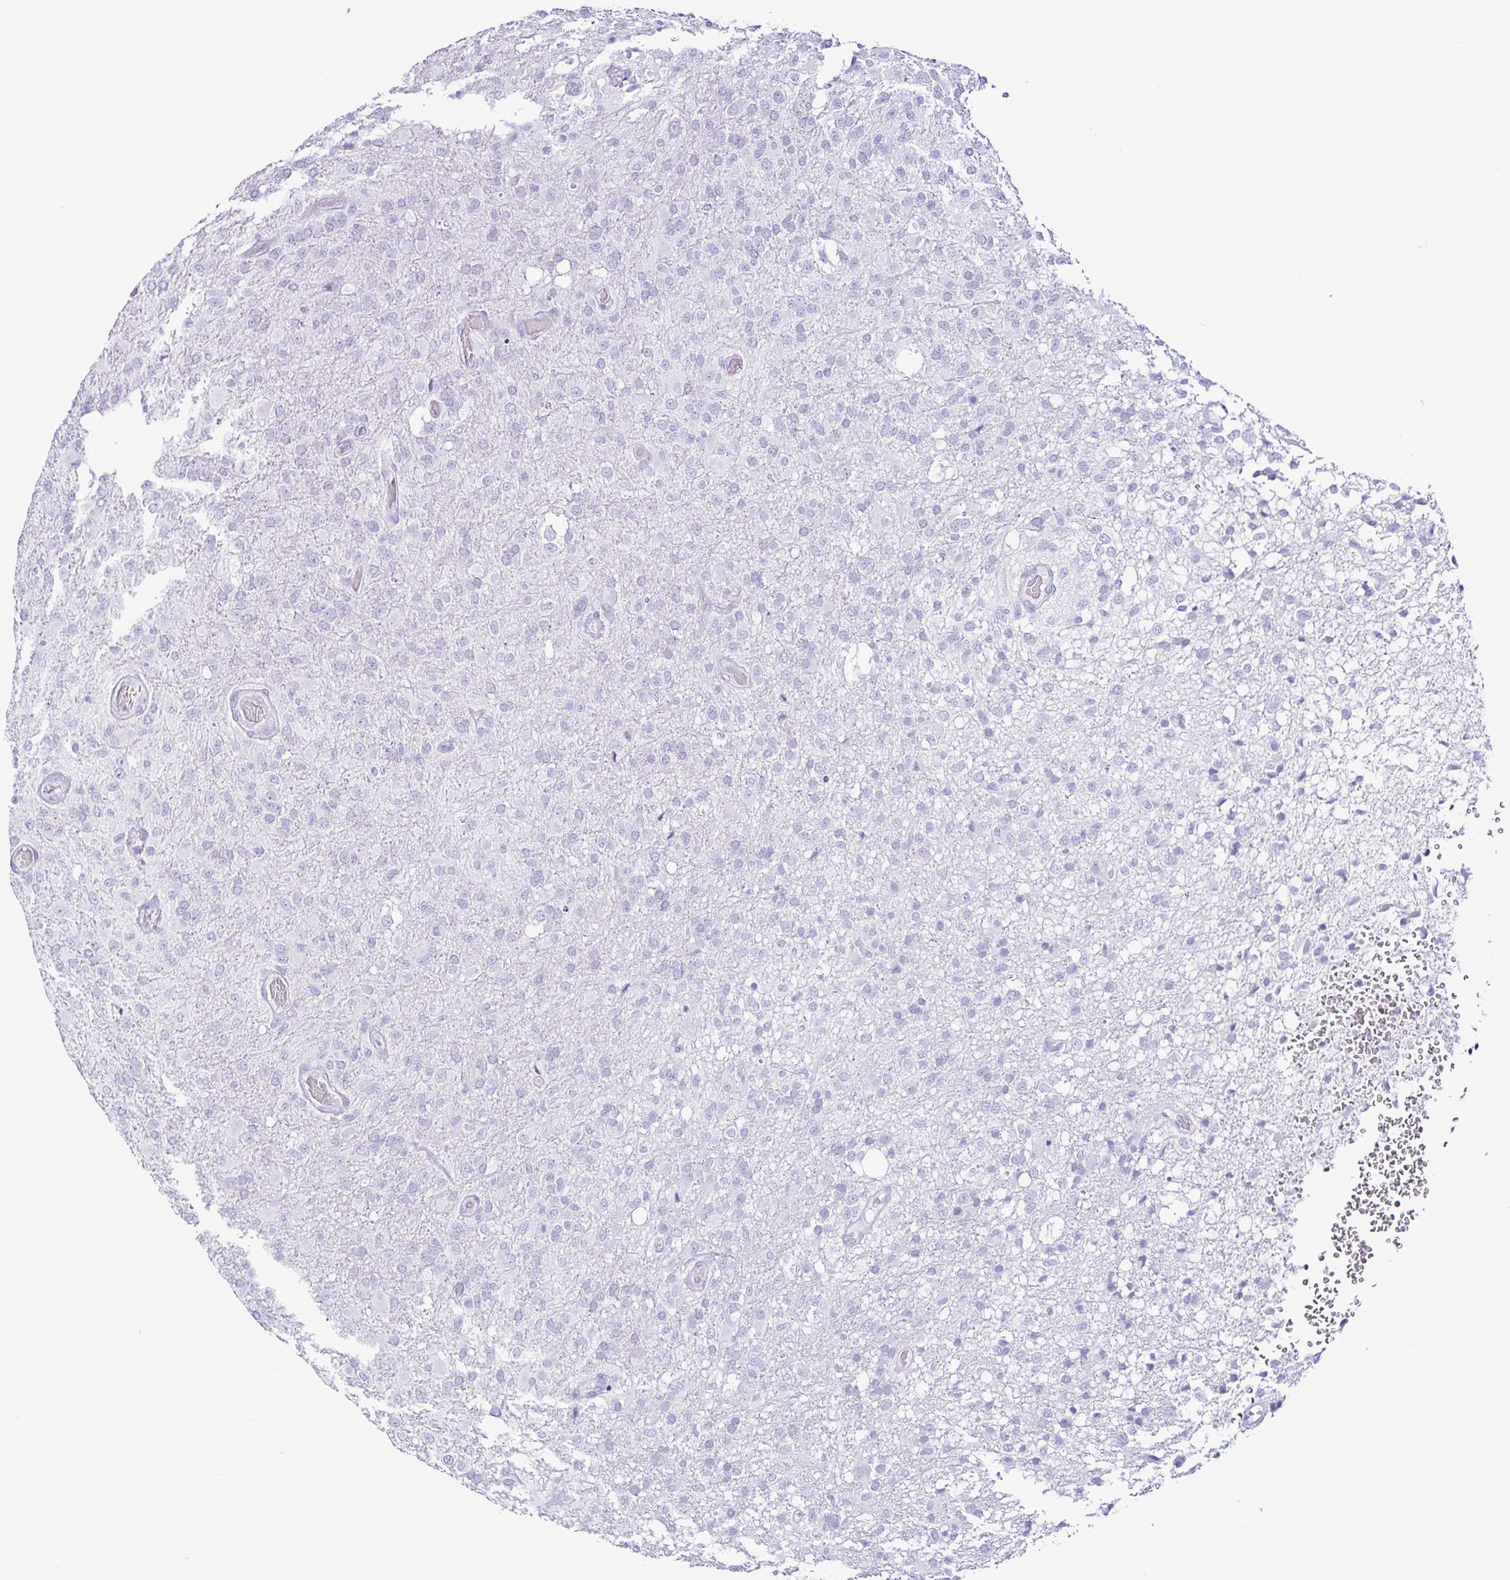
{"staining": {"intensity": "negative", "quantity": "none", "location": "none"}, "tissue": "glioma", "cell_type": "Tumor cells", "image_type": "cancer", "snomed": [{"axis": "morphology", "description": "Glioma, malignant, High grade"}, {"axis": "topography", "description": "Brain"}], "caption": "Glioma was stained to show a protein in brown. There is no significant staining in tumor cells.", "gene": "PIGF", "patient": {"sex": "female", "age": 74}}